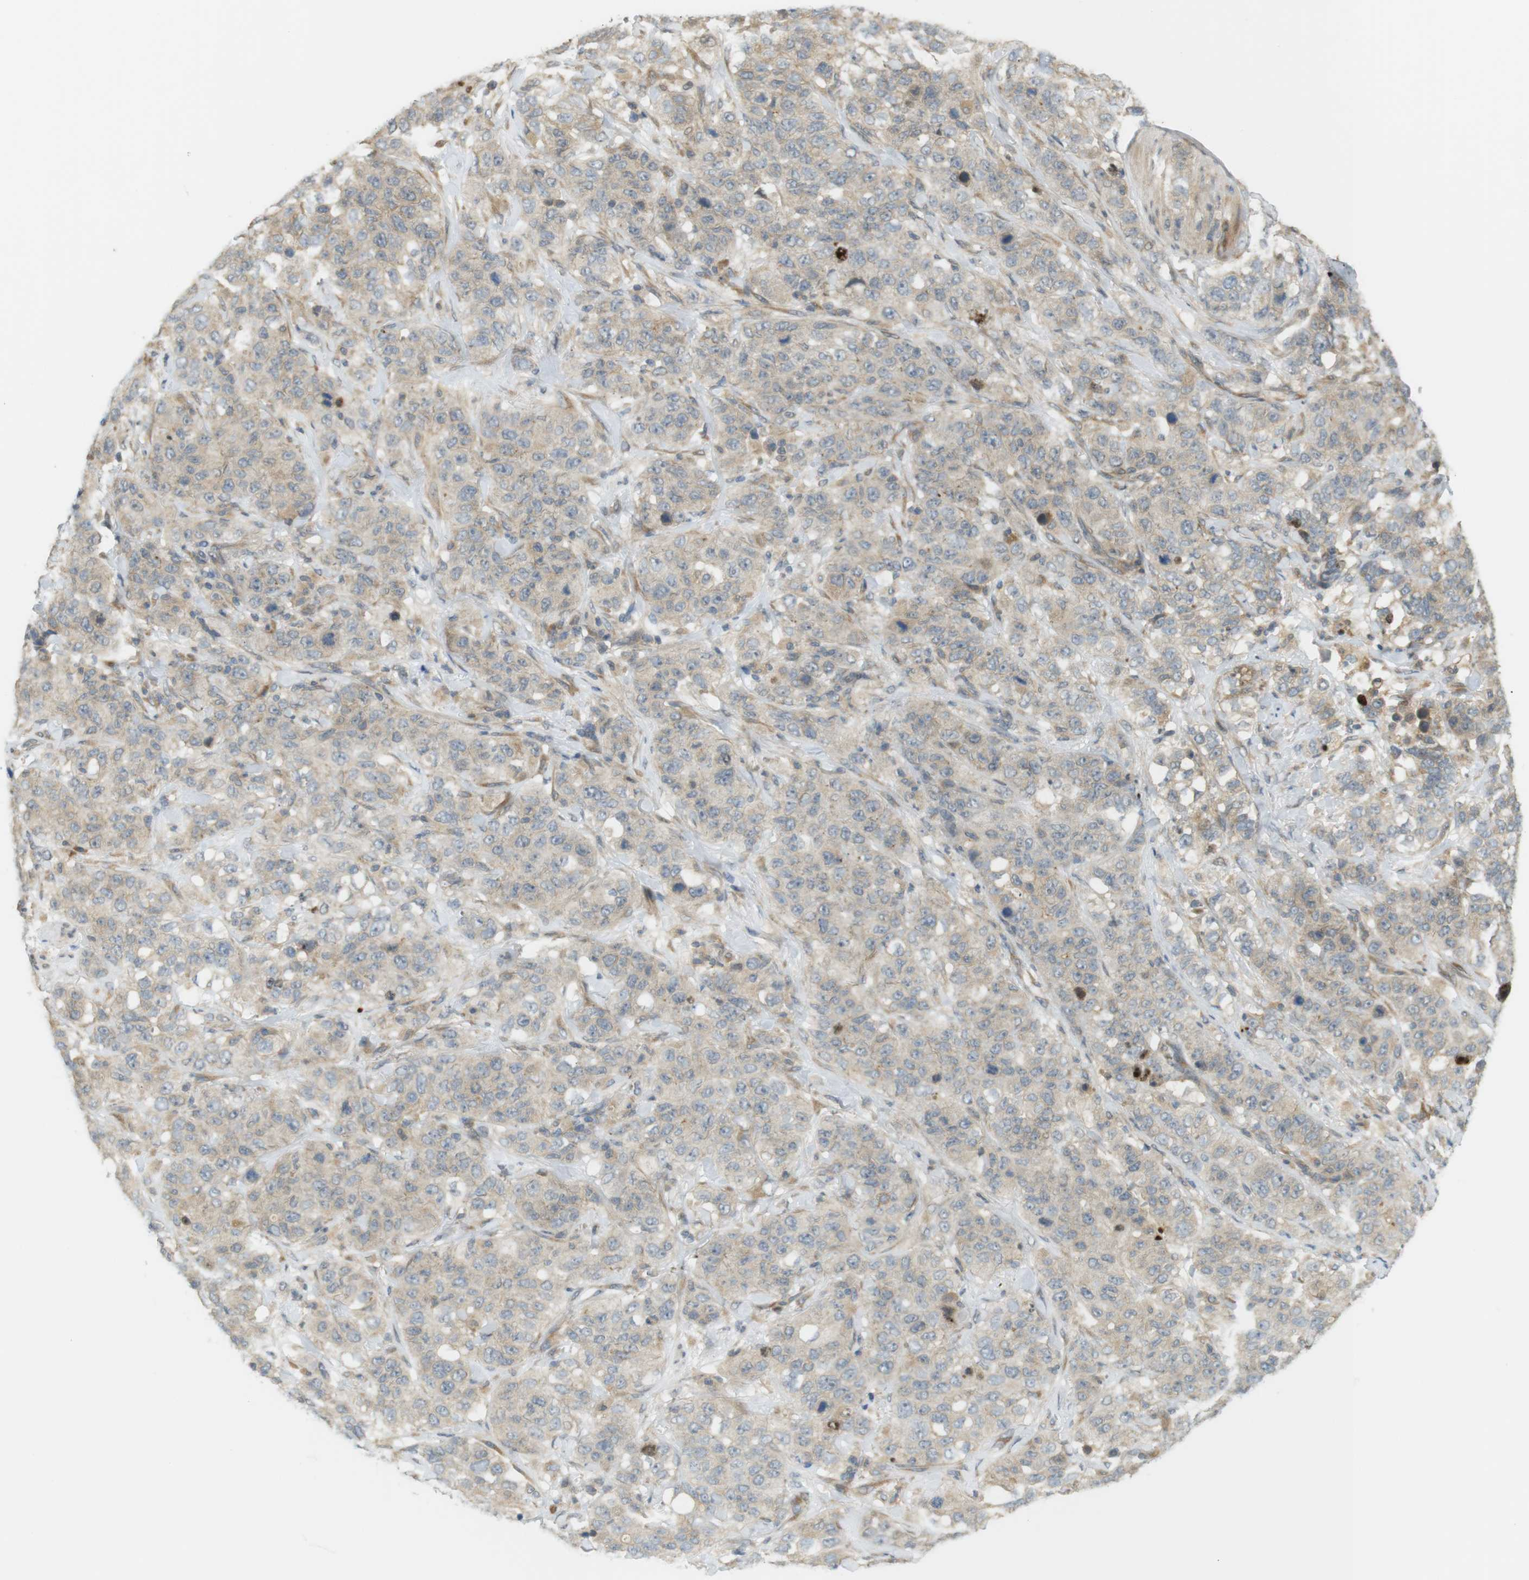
{"staining": {"intensity": "negative", "quantity": "none", "location": "none"}, "tissue": "stomach cancer", "cell_type": "Tumor cells", "image_type": "cancer", "snomed": [{"axis": "morphology", "description": "Adenocarcinoma, NOS"}, {"axis": "topography", "description": "Stomach"}], "caption": "The photomicrograph reveals no significant staining in tumor cells of stomach cancer (adenocarcinoma).", "gene": "CLRN3", "patient": {"sex": "male", "age": 48}}